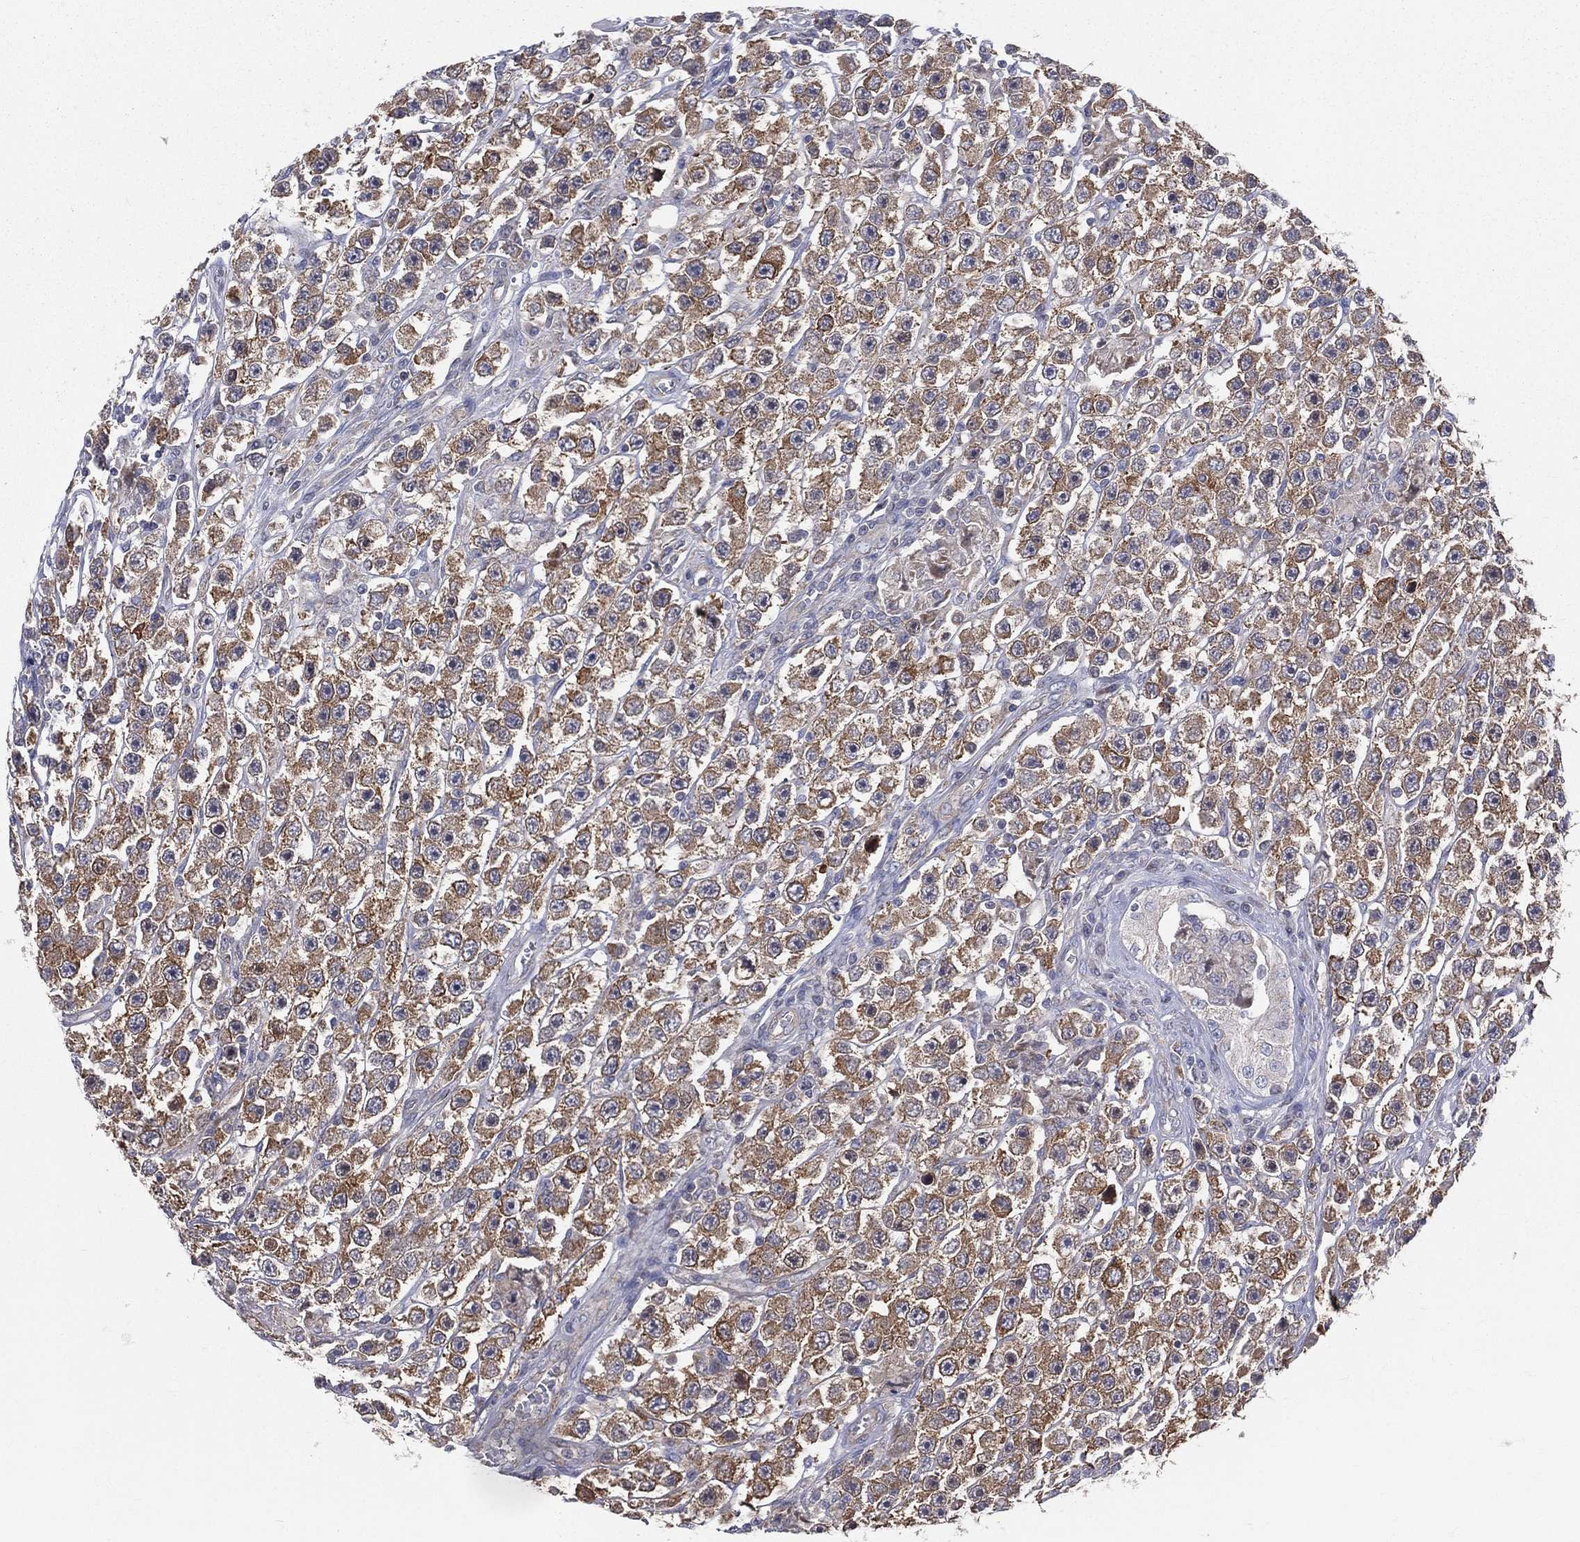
{"staining": {"intensity": "moderate", "quantity": ">75%", "location": "cytoplasmic/membranous"}, "tissue": "testis cancer", "cell_type": "Tumor cells", "image_type": "cancer", "snomed": [{"axis": "morphology", "description": "Seminoma, NOS"}, {"axis": "topography", "description": "Testis"}], "caption": "Immunohistochemical staining of human testis seminoma shows medium levels of moderate cytoplasmic/membranous positivity in approximately >75% of tumor cells.", "gene": "POMZP3", "patient": {"sex": "male", "age": 45}}